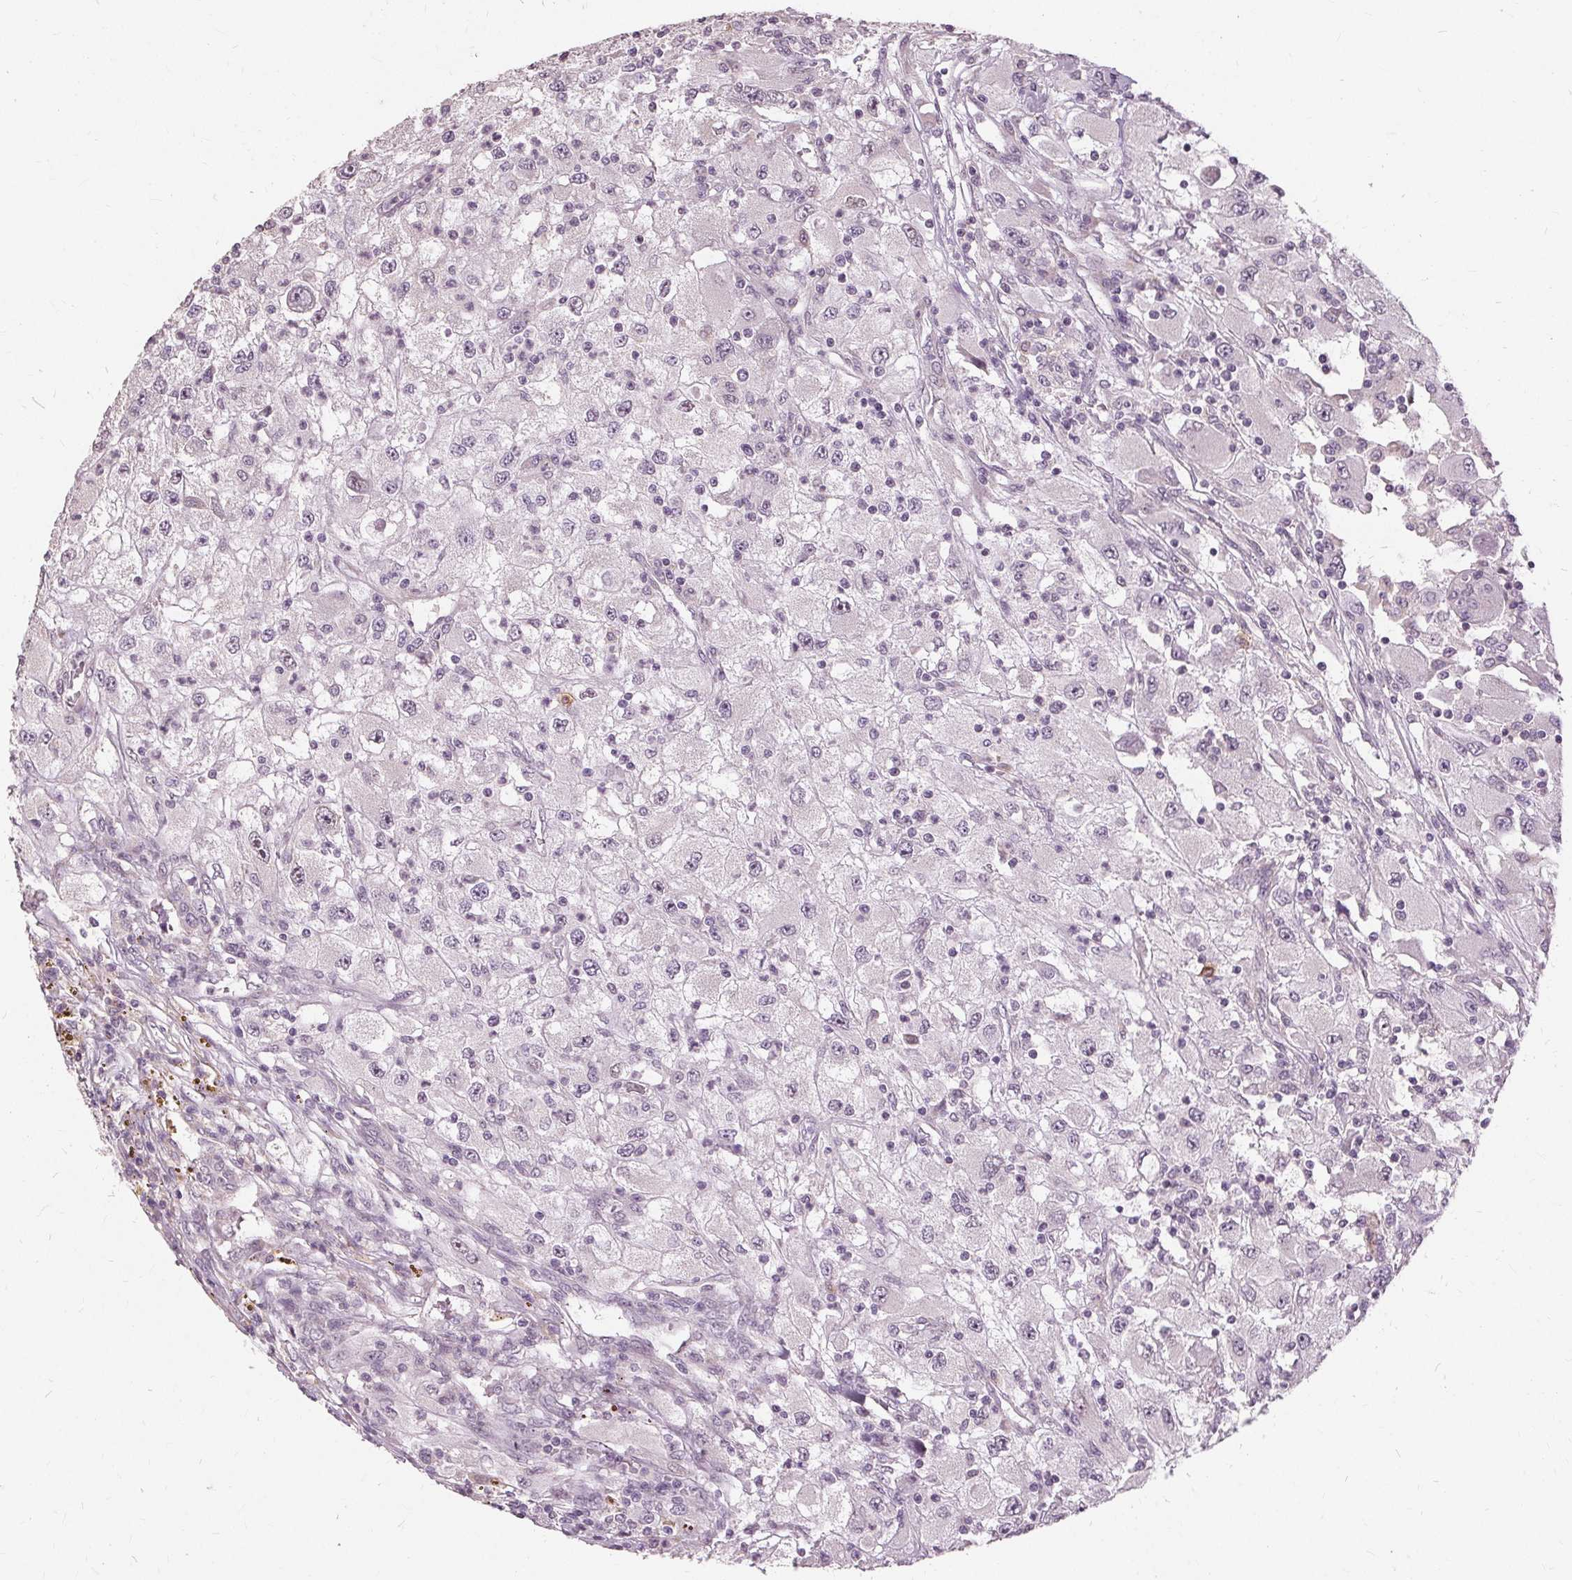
{"staining": {"intensity": "negative", "quantity": "none", "location": "none"}, "tissue": "renal cancer", "cell_type": "Tumor cells", "image_type": "cancer", "snomed": [{"axis": "morphology", "description": "Adenocarcinoma, NOS"}, {"axis": "topography", "description": "Kidney"}], "caption": "Immunohistochemical staining of renal cancer (adenocarcinoma) exhibits no significant staining in tumor cells.", "gene": "SIGLEC6", "patient": {"sex": "female", "age": 67}}